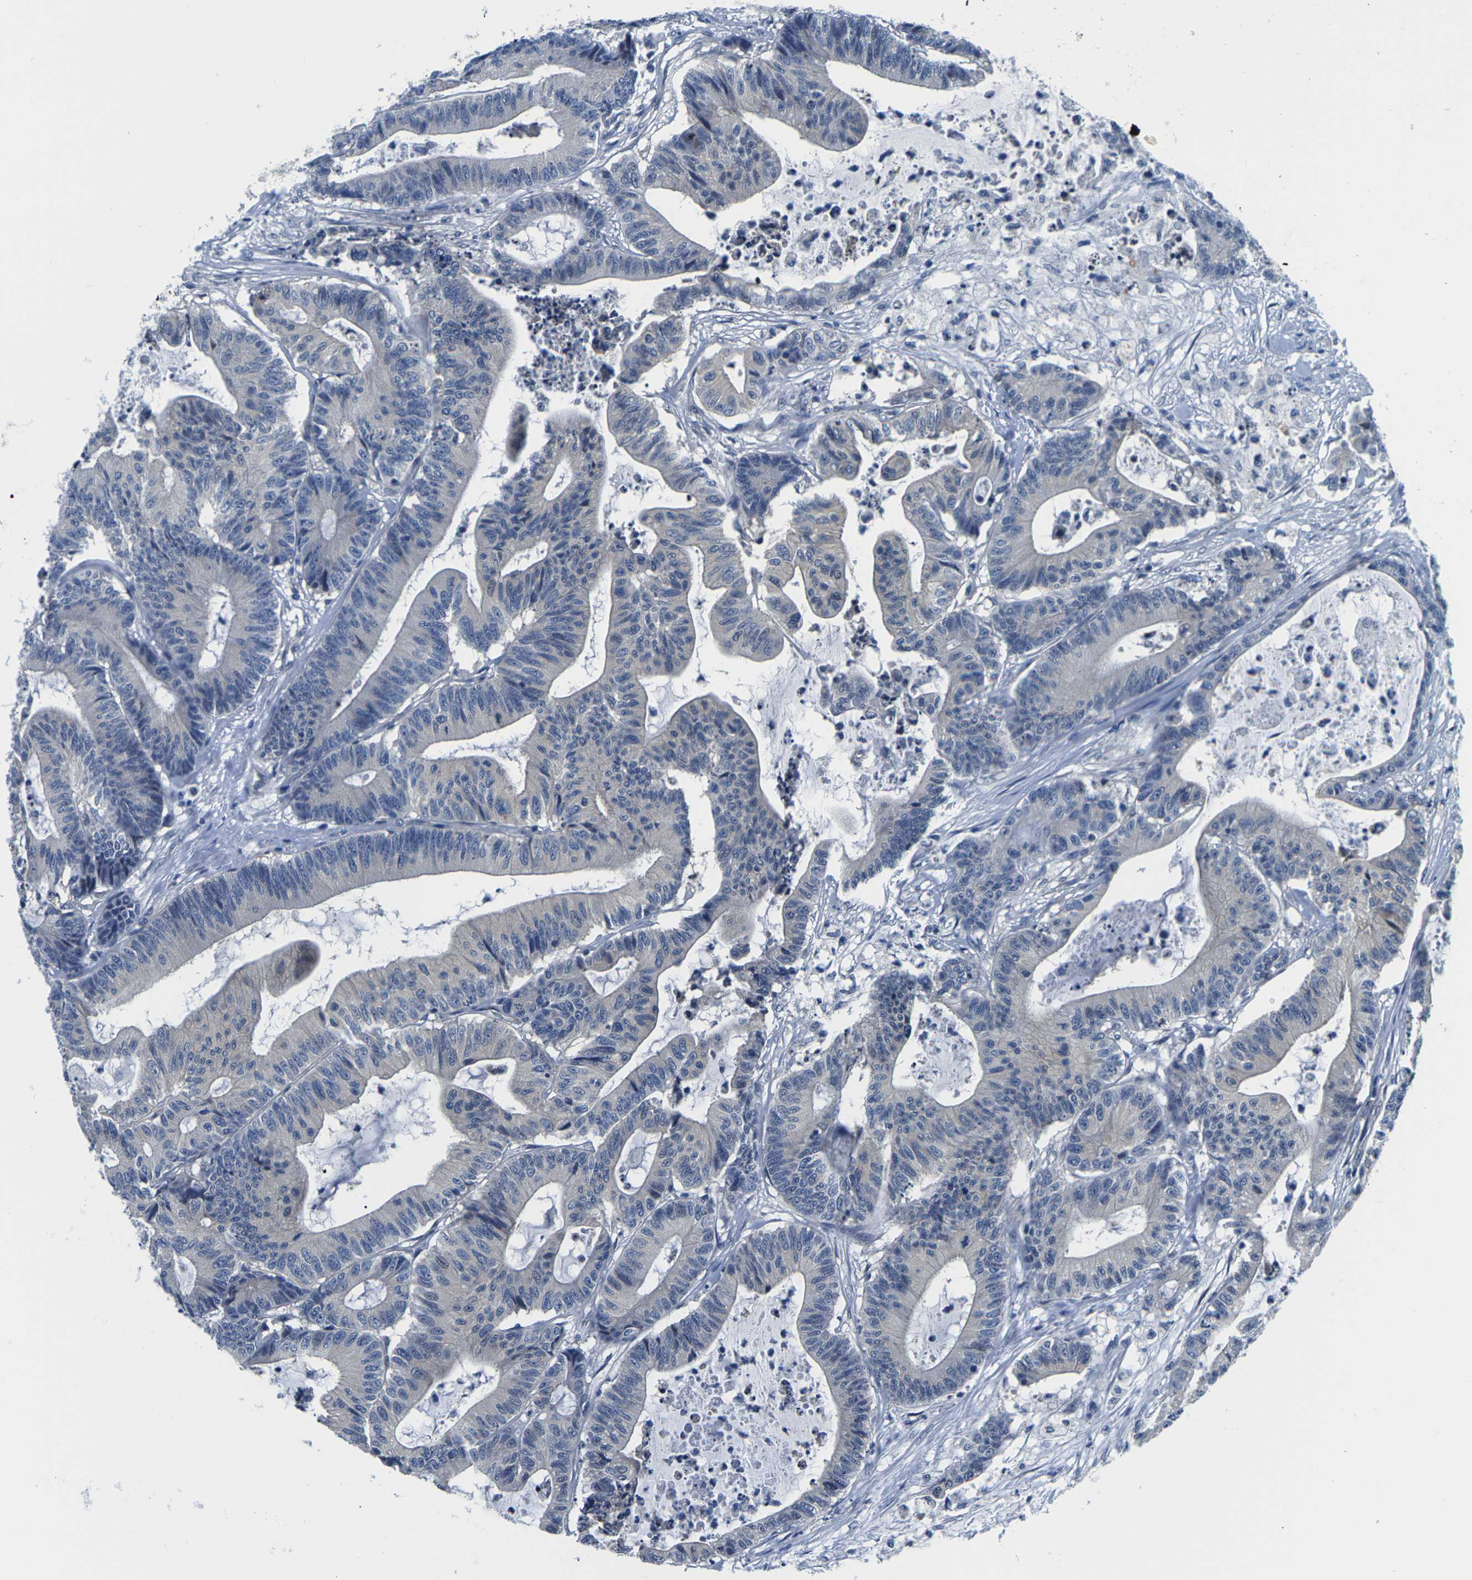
{"staining": {"intensity": "negative", "quantity": "none", "location": "none"}, "tissue": "colorectal cancer", "cell_type": "Tumor cells", "image_type": "cancer", "snomed": [{"axis": "morphology", "description": "Adenocarcinoma, NOS"}, {"axis": "topography", "description": "Colon"}], "caption": "IHC photomicrograph of colorectal cancer (adenocarcinoma) stained for a protein (brown), which exhibits no expression in tumor cells.", "gene": "SNX10", "patient": {"sex": "female", "age": 84}}